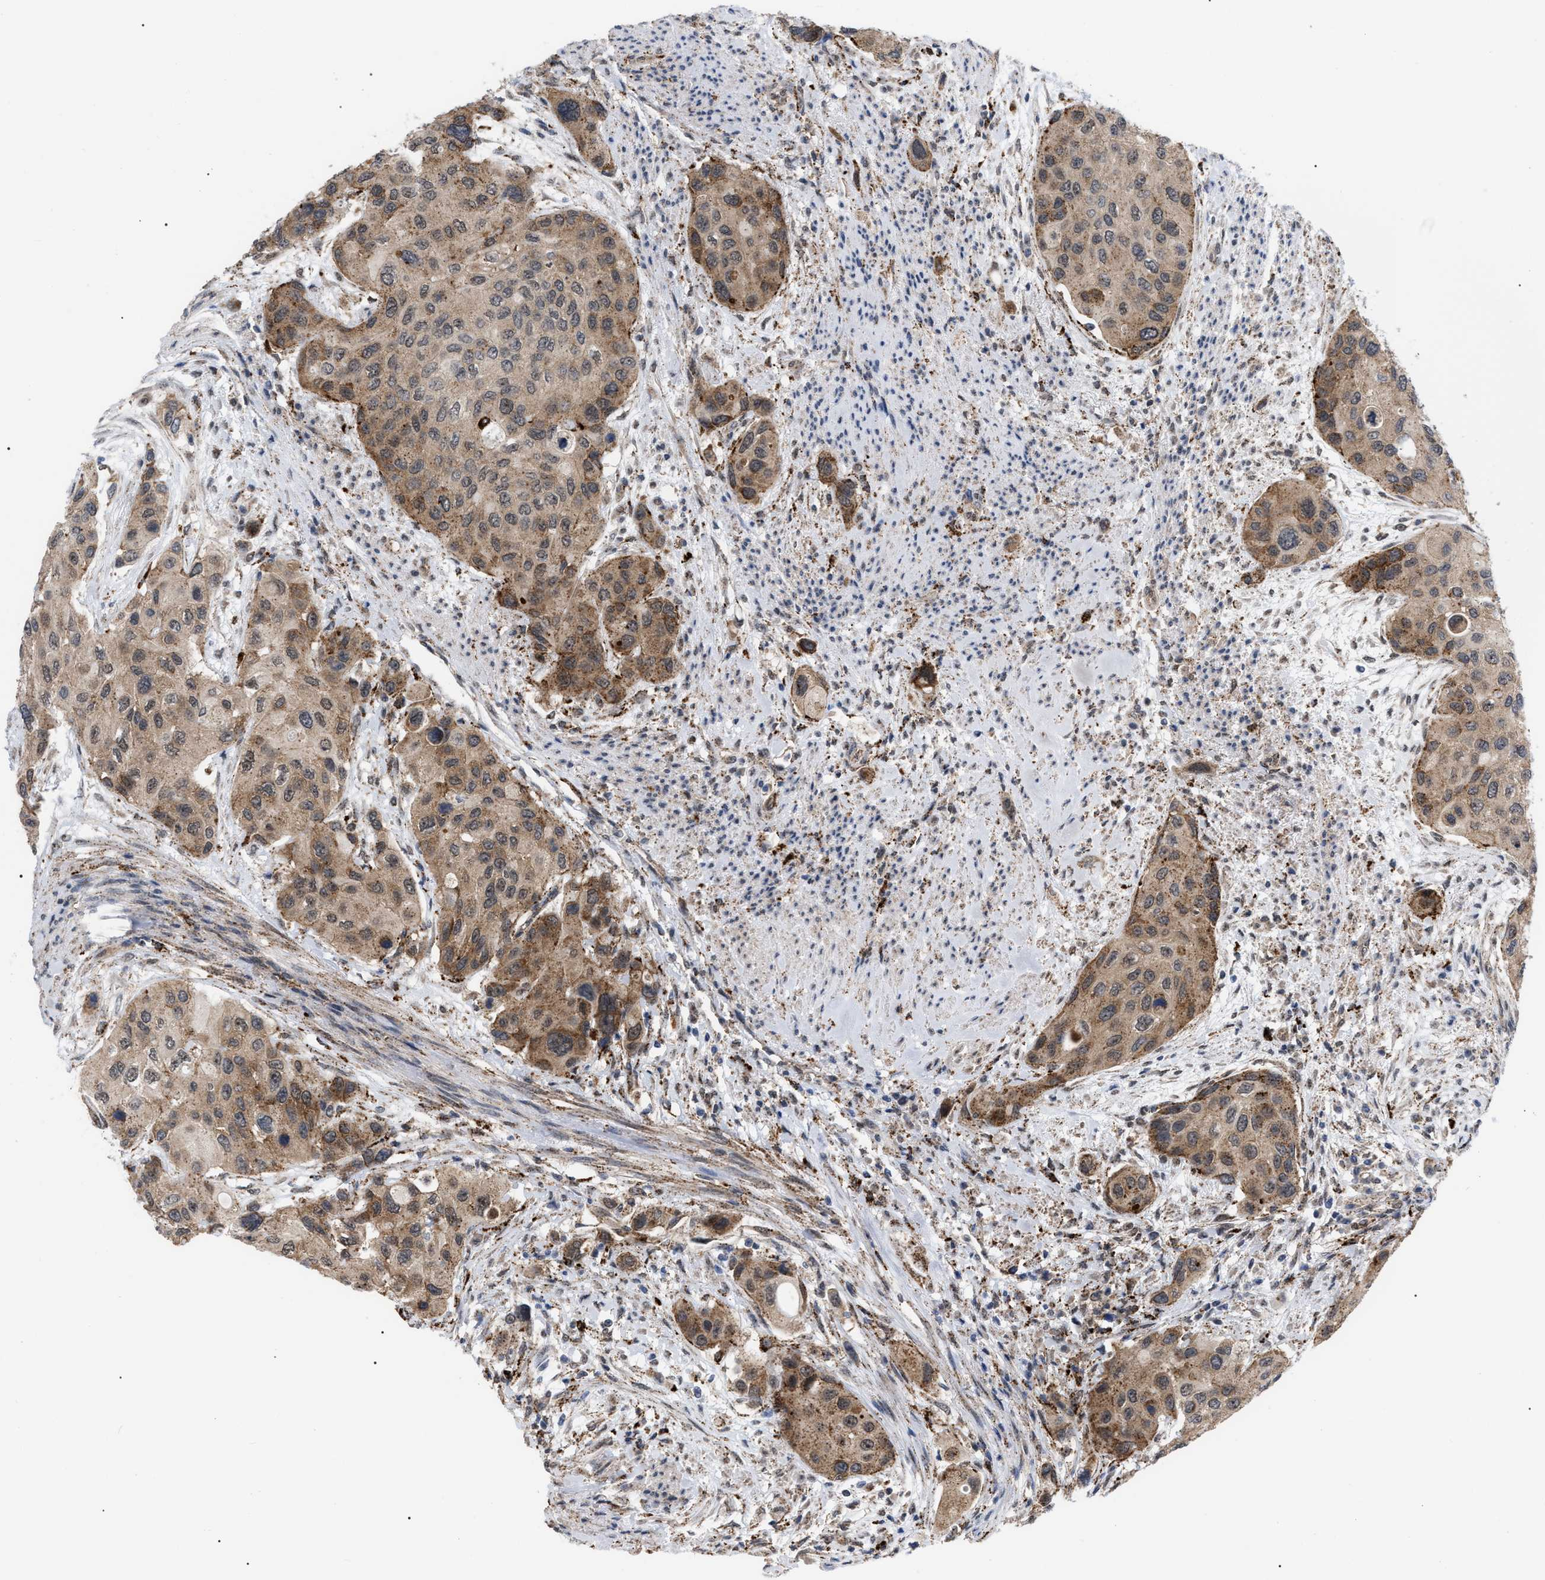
{"staining": {"intensity": "moderate", "quantity": ">75%", "location": "cytoplasmic/membranous"}, "tissue": "urothelial cancer", "cell_type": "Tumor cells", "image_type": "cancer", "snomed": [{"axis": "morphology", "description": "Urothelial carcinoma, High grade"}, {"axis": "topography", "description": "Urinary bladder"}], "caption": "Human urothelial cancer stained with a protein marker displays moderate staining in tumor cells.", "gene": "UPF1", "patient": {"sex": "female", "age": 56}}